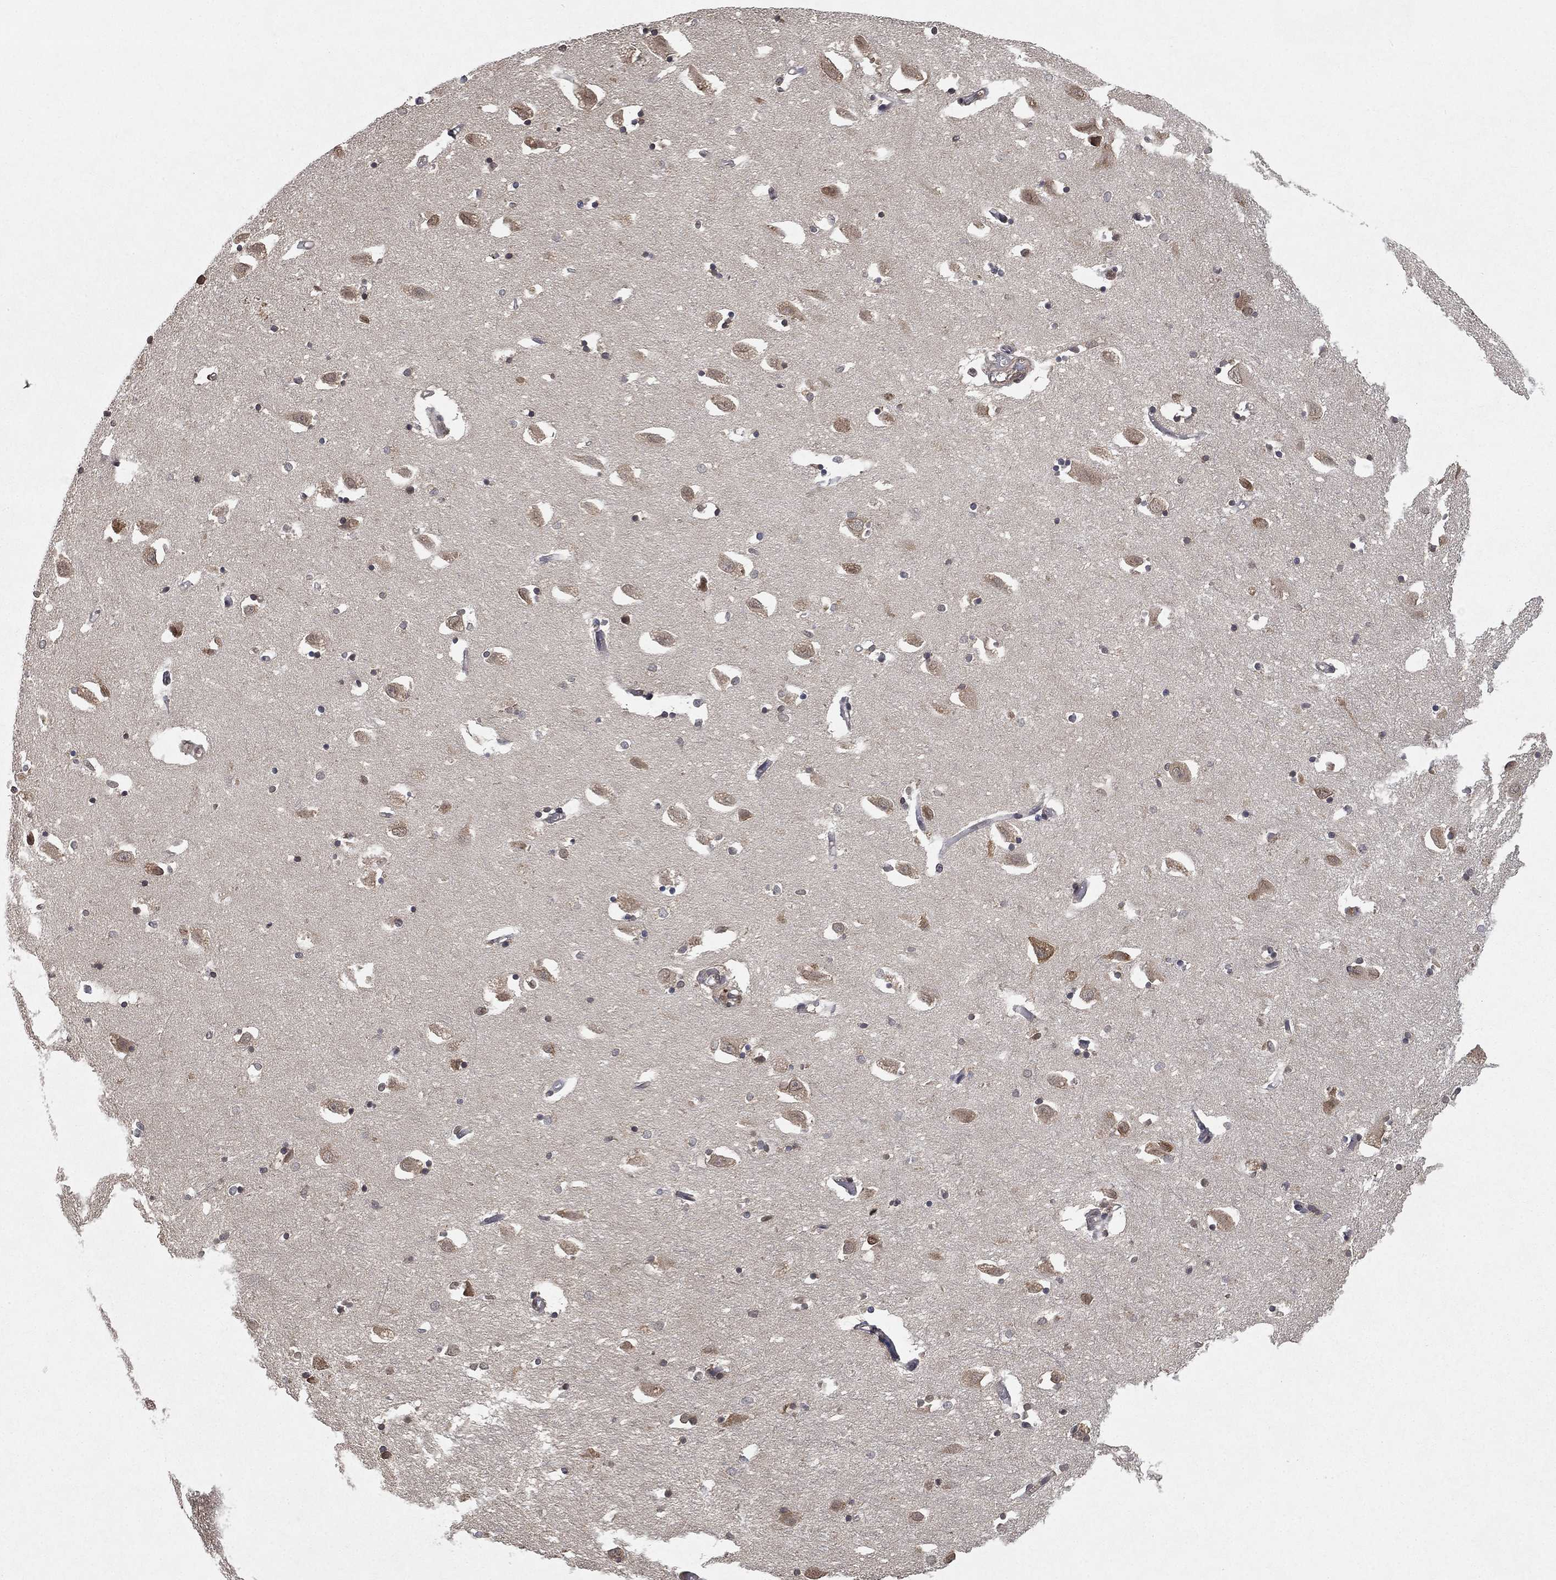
{"staining": {"intensity": "negative", "quantity": "none", "location": "none"}, "tissue": "hippocampus", "cell_type": "Glial cells", "image_type": "normal", "snomed": [{"axis": "morphology", "description": "Normal tissue, NOS"}, {"axis": "topography", "description": "Lateral ventricle wall"}, {"axis": "topography", "description": "Hippocampus"}], "caption": "Immunohistochemistry of unremarkable hippocampus exhibits no staining in glial cells.", "gene": "UBA5", "patient": {"sex": "female", "age": 63}}